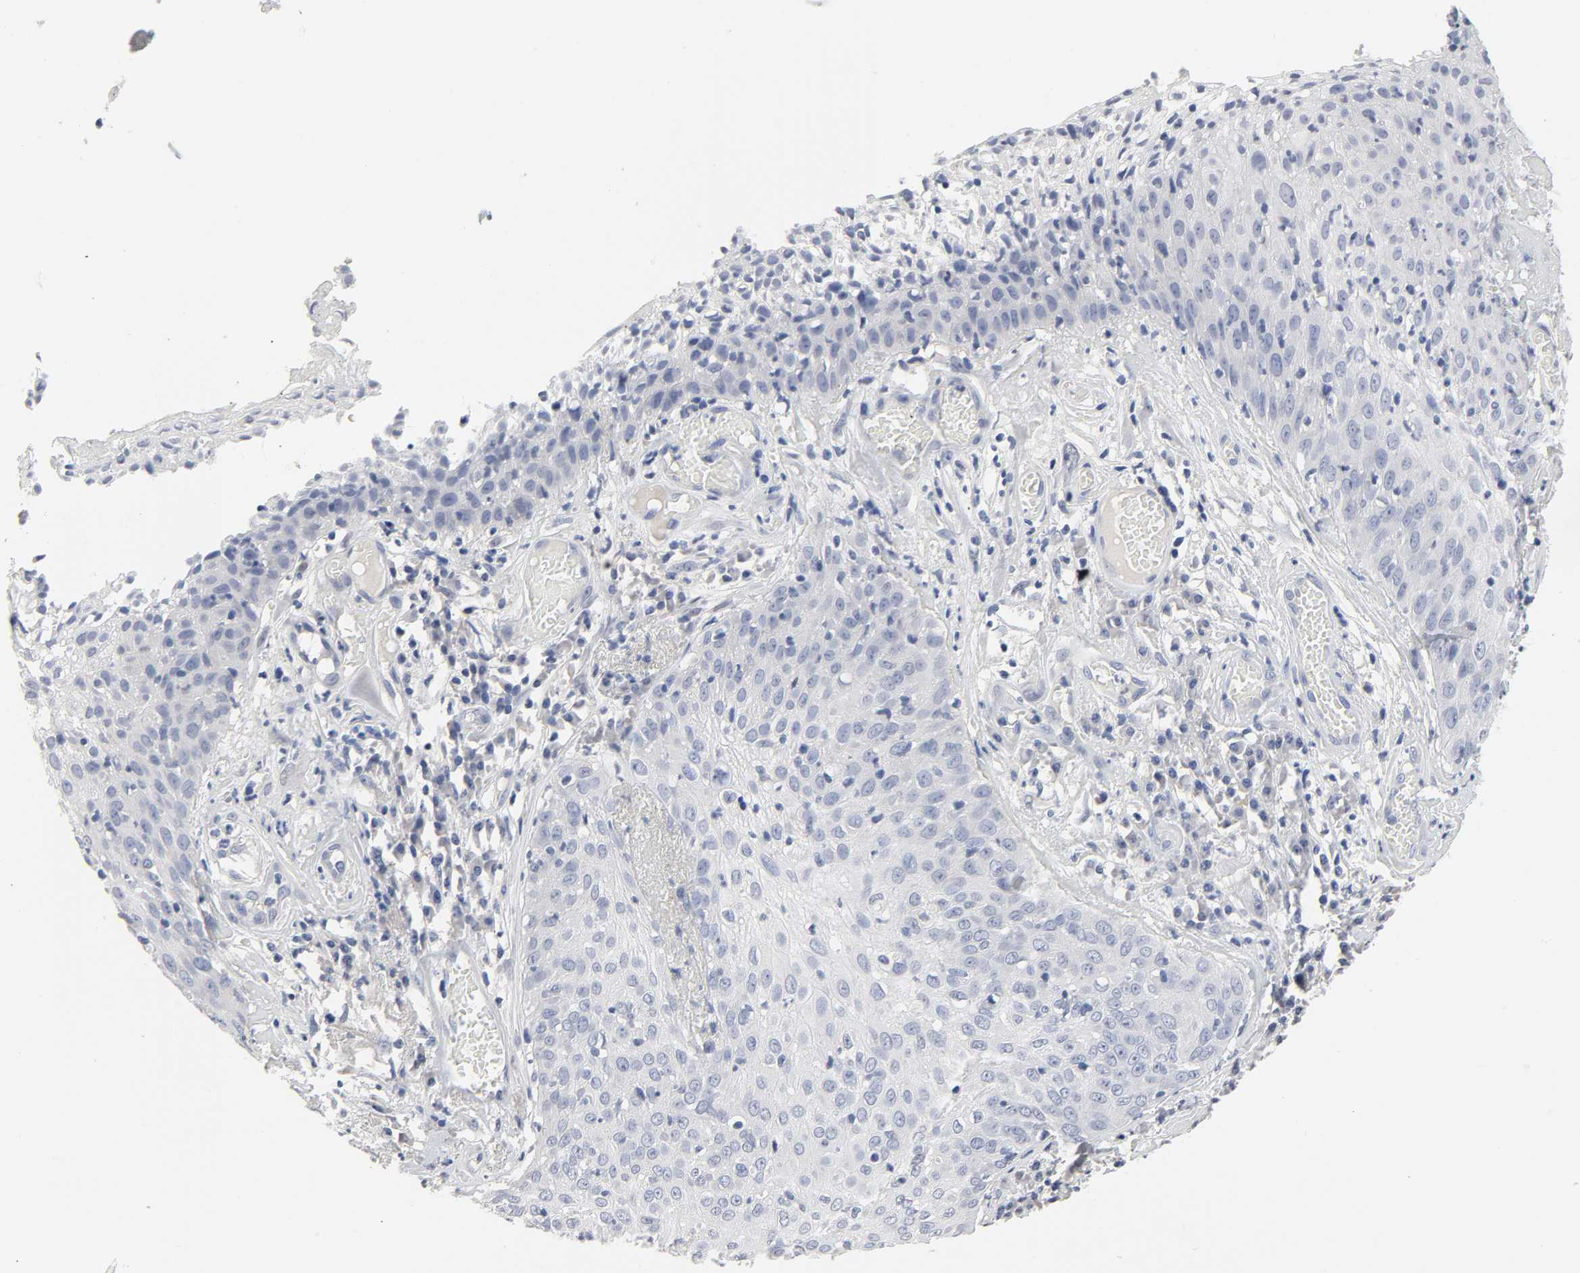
{"staining": {"intensity": "negative", "quantity": "none", "location": "none"}, "tissue": "skin cancer", "cell_type": "Tumor cells", "image_type": "cancer", "snomed": [{"axis": "morphology", "description": "Squamous cell carcinoma, NOS"}, {"axis": "topography", "description": "Skin"}], "caption": "High power microscopy image of an IHC image of skin cancer (squamous cell carcinoma), revealing no significant staining in tumor cells.", "gene": "SALL2", "patient": {"sex": "male", "age": 65}}